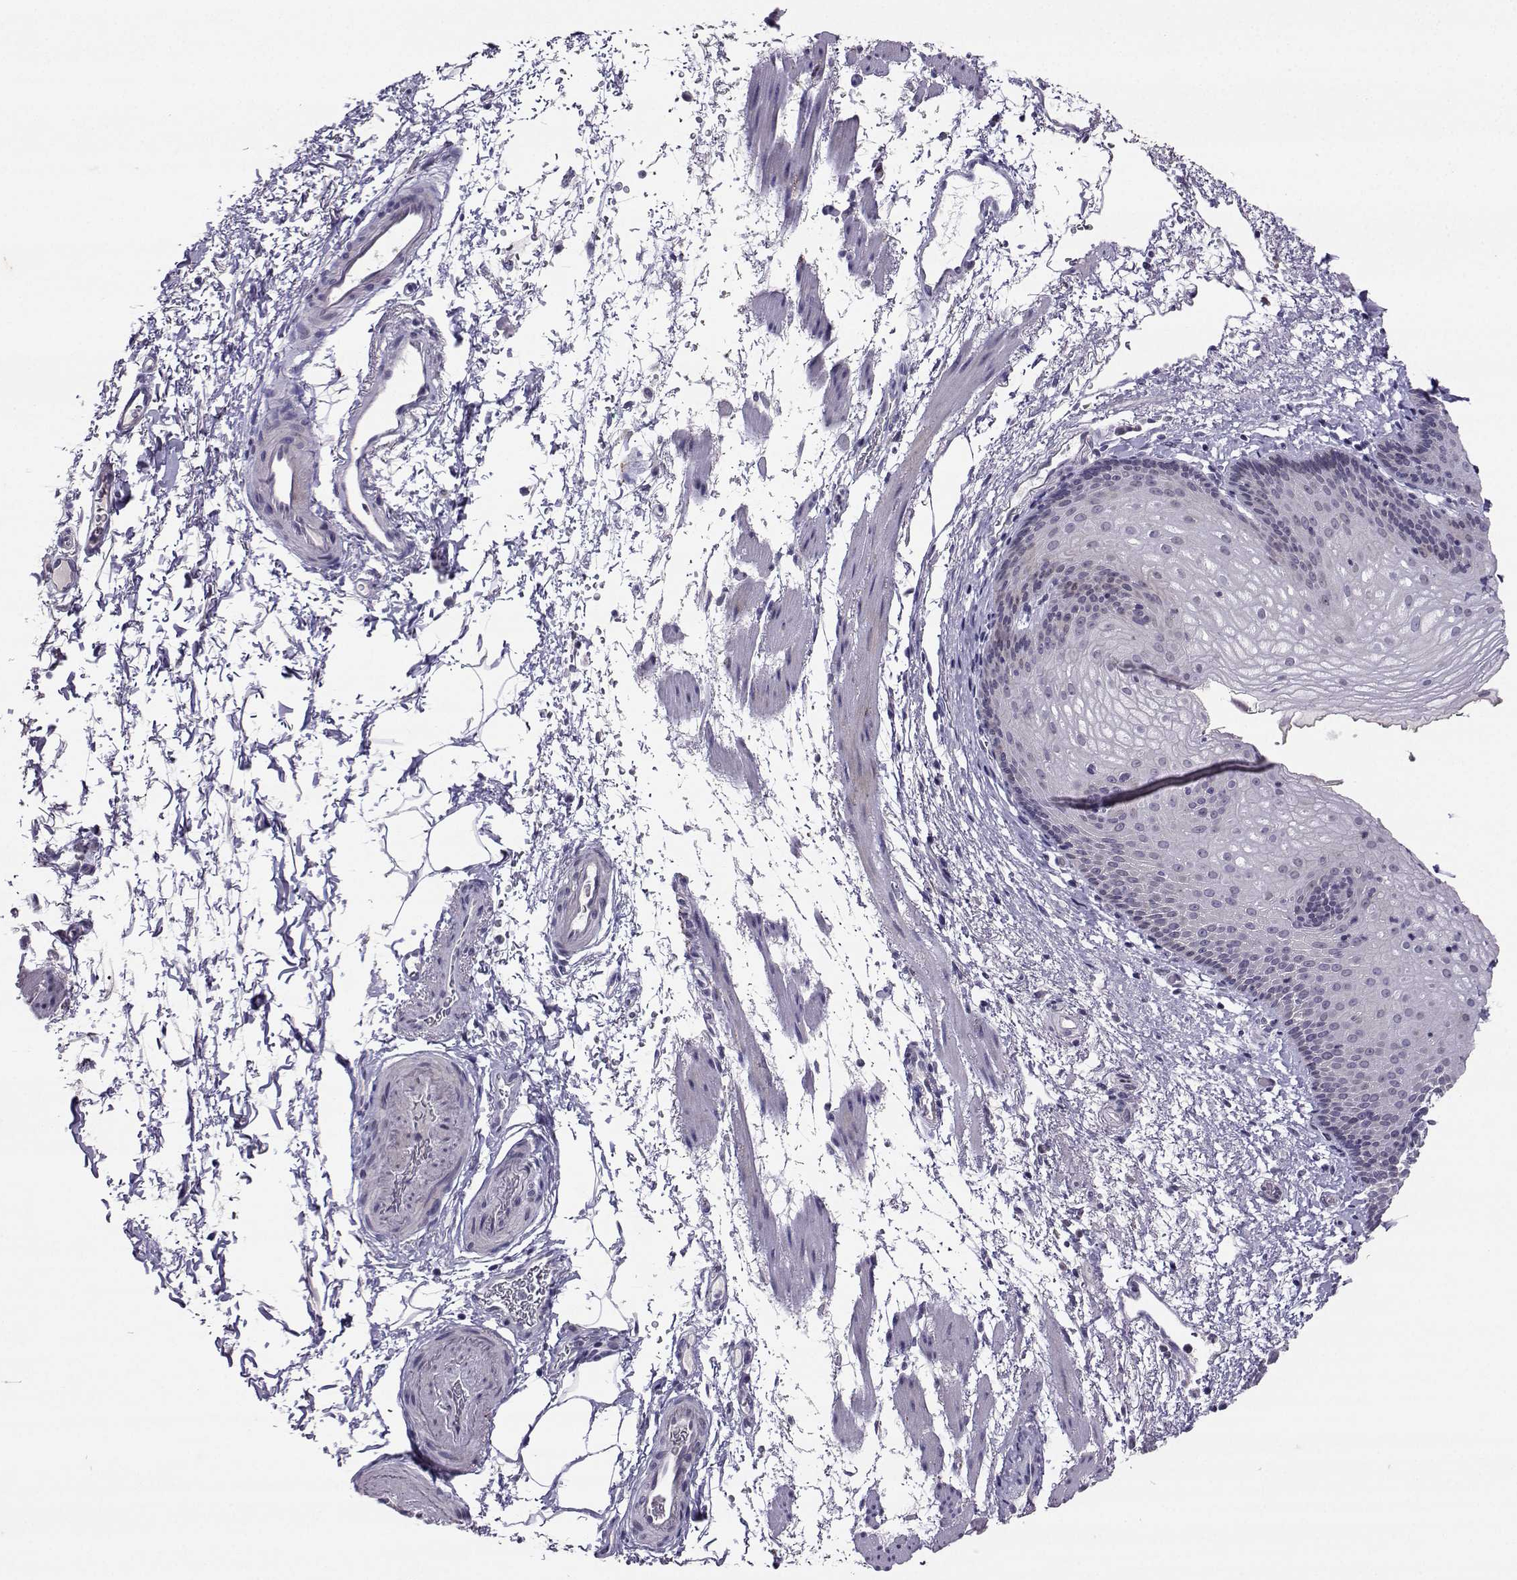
{"staining": {"intensity": "negative", "quantity": "none", "location": "none"}, "tissue": "esophagus", "cell_type": "Squamous epithelial cells", "image_type": "normal", "snomed": [{"axis": "morphology", "description": "Normal tissue, NOS"}, {"axis": "topography", "description": "Esophagus"}], "caption": "High magnification brightfield microscopy of unremarkable esophagus stained with DAB (3,3'-diaminobenzidine) (brown) and counterstained with hematoxylin (blue): squamous epithelial cells show no significant positivity. The staining was performed using DAB to visualize the protein expression in brown, while the nuclei were stained in blue with hematoxylin (Magnification: 20x).", "gene": "CARTPT", "patient": {"sex": "female", "age": 64}}